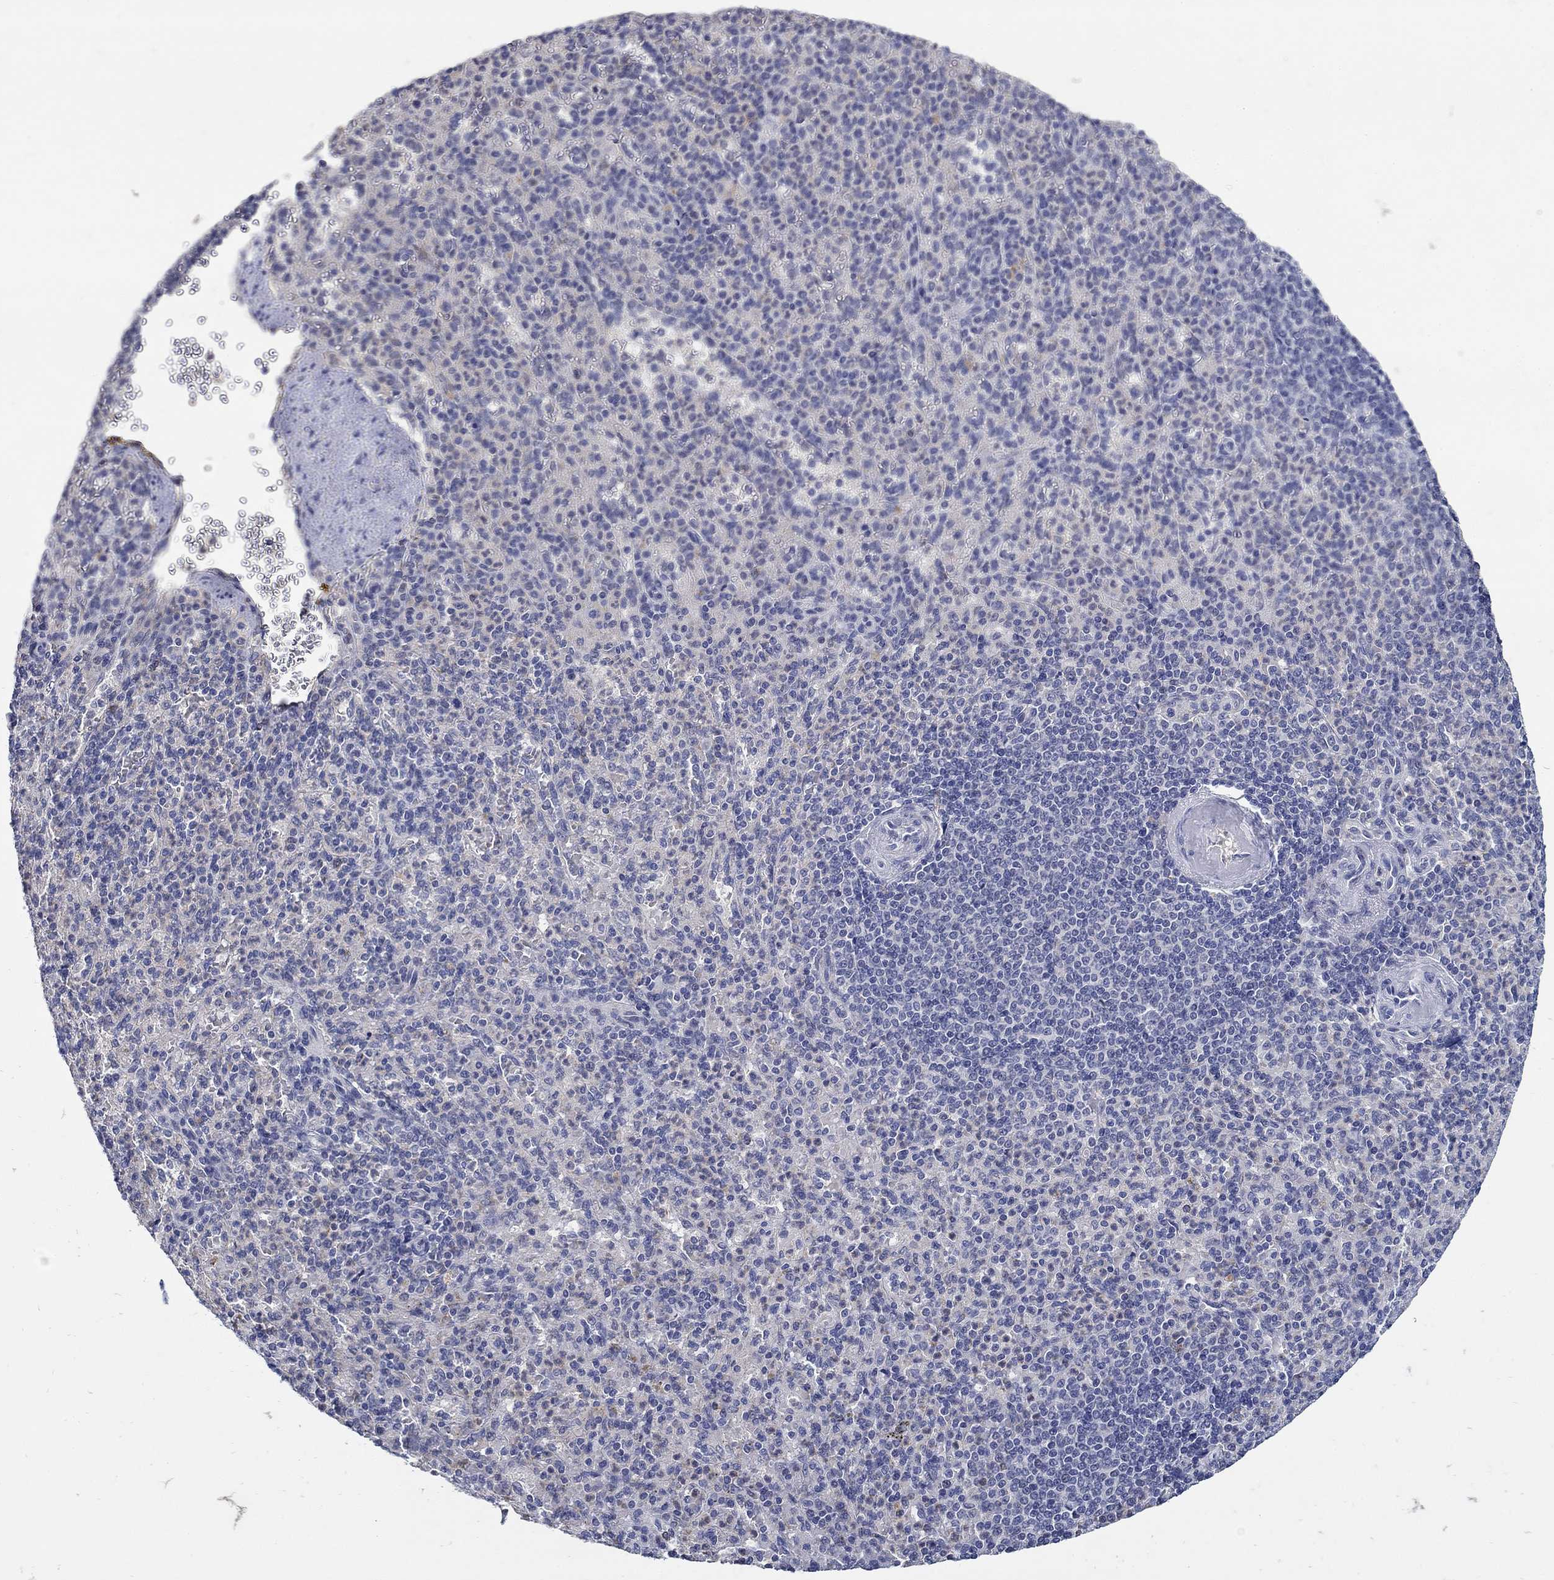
{"staining": {"intensity": "negative", "quantity": "none", "location": "none"}, "tissue": "spleen", "cell_type": "Cells in red pulp", "image_type": "normal", "snomed": [{"axis": "morphology", "description": "Normal tissue, NOS"}, {"axis": "topography", "description": "Spleen"}], "caption": "There is no significant staining in cells in red pulp of spleen. The staining is performed using DAB (3,3'-diaminobenzidine) brown chromogen with nuclei counter-stained in using hematoxylin.", "gene": "CETN1", "patient": {"sex": "female", "age": 74}}